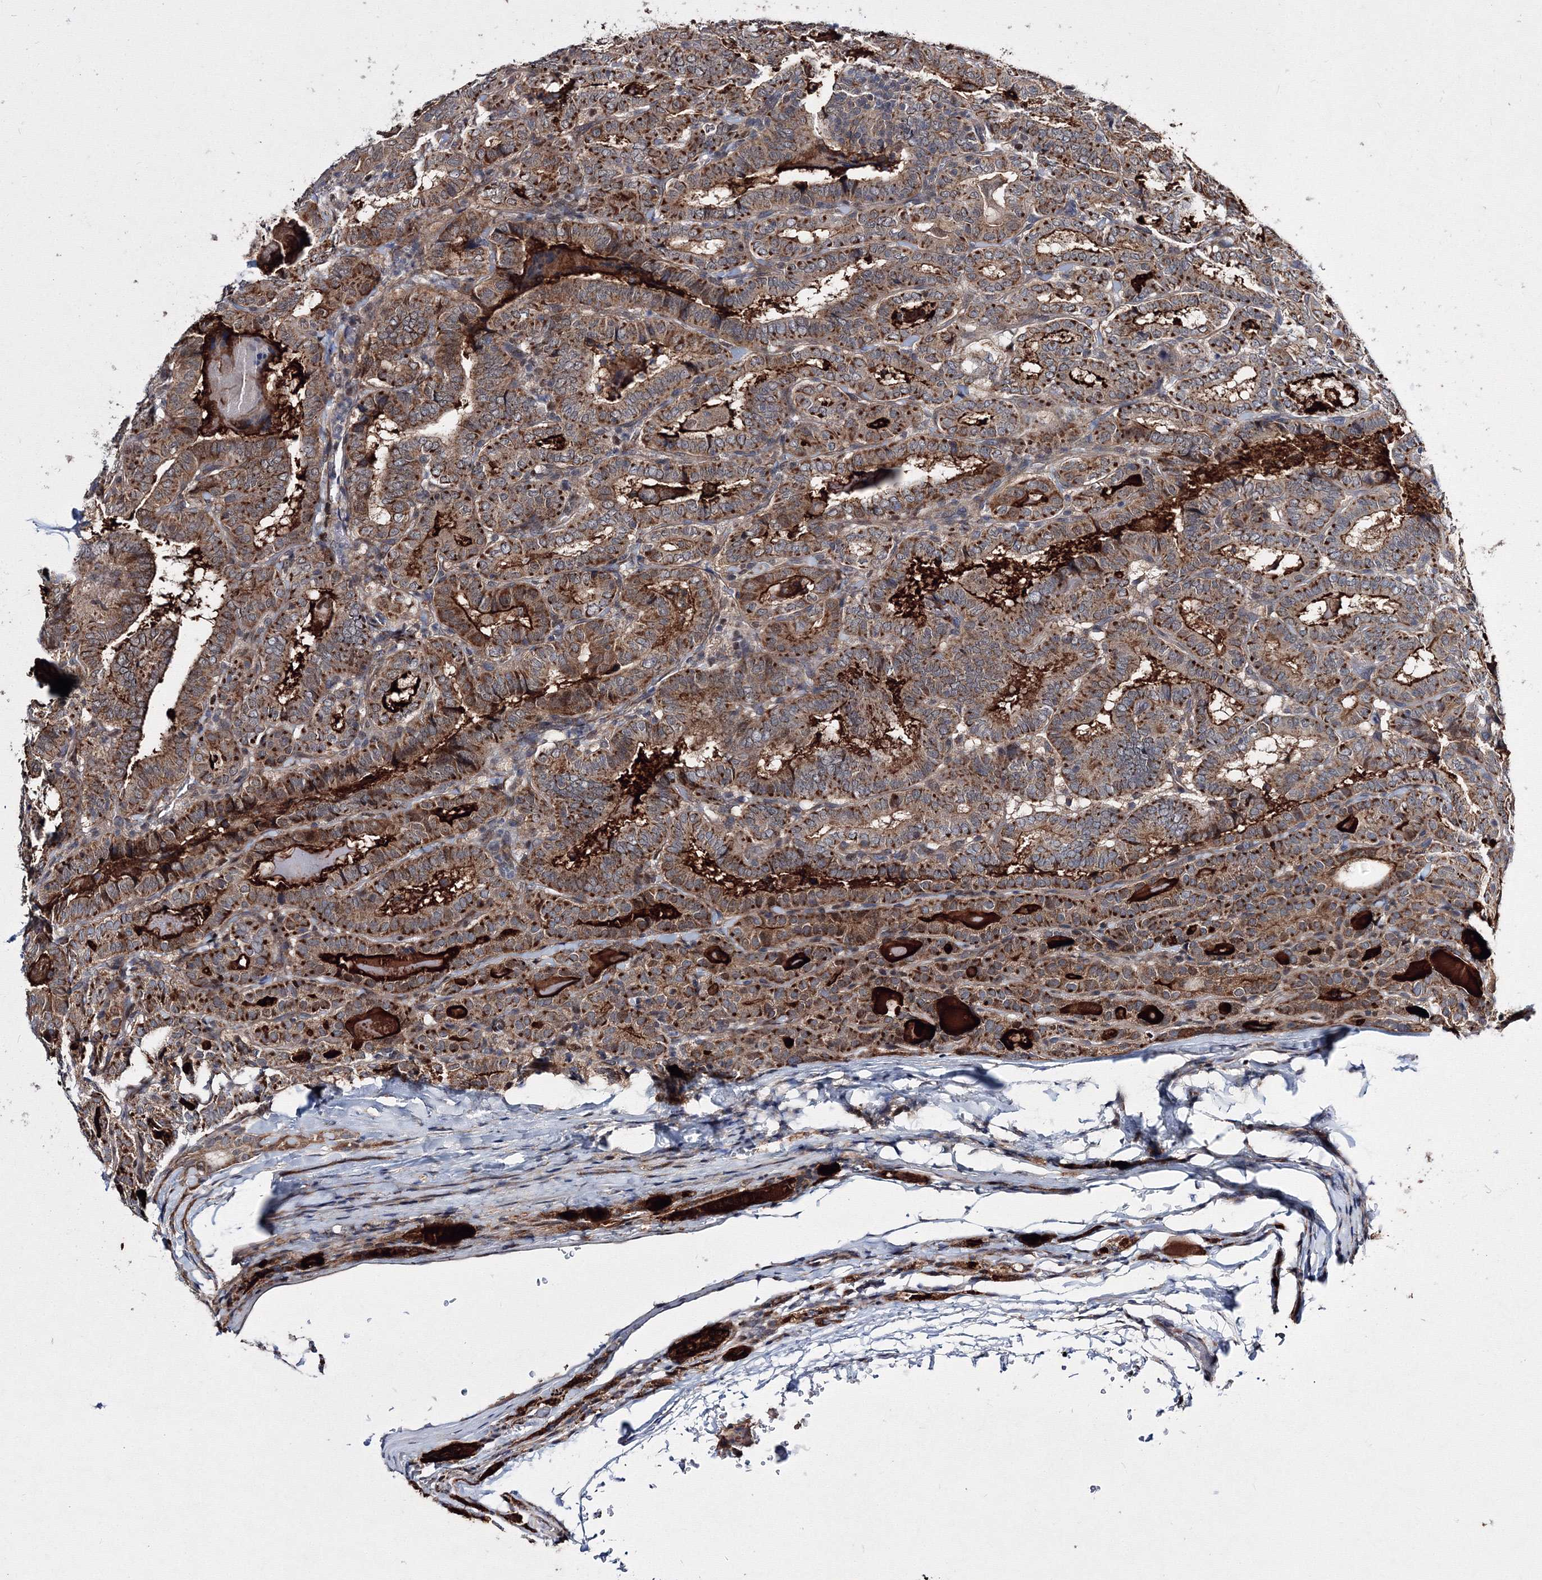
{"staining": {"intensity": "strong", "quantity": ">75%", "location": "cytoplasmic/membranous"}, "tissue": "thyroid cancer", "cell_type": "Tumor cells", "image_type": "cancer", "snomed": [{"axis": "morphology", "description": "Papillary adenocarcinoma, NOS"}, {"axis": "topography", "description": "Thyroid gland"}], "caption": "Immunohistochemistry image of neoplastic tissue: thyroid papillary adenocarcinoma stained using immunohistochemistry shows high levels of strong protein expression localized specifically in the cytoplasmic/membranous of tumor cells, appearing as a cytoplasmic/membranous brown color.", "gene": "GPN1", "patient": {"sex": "female", "age": 72}}